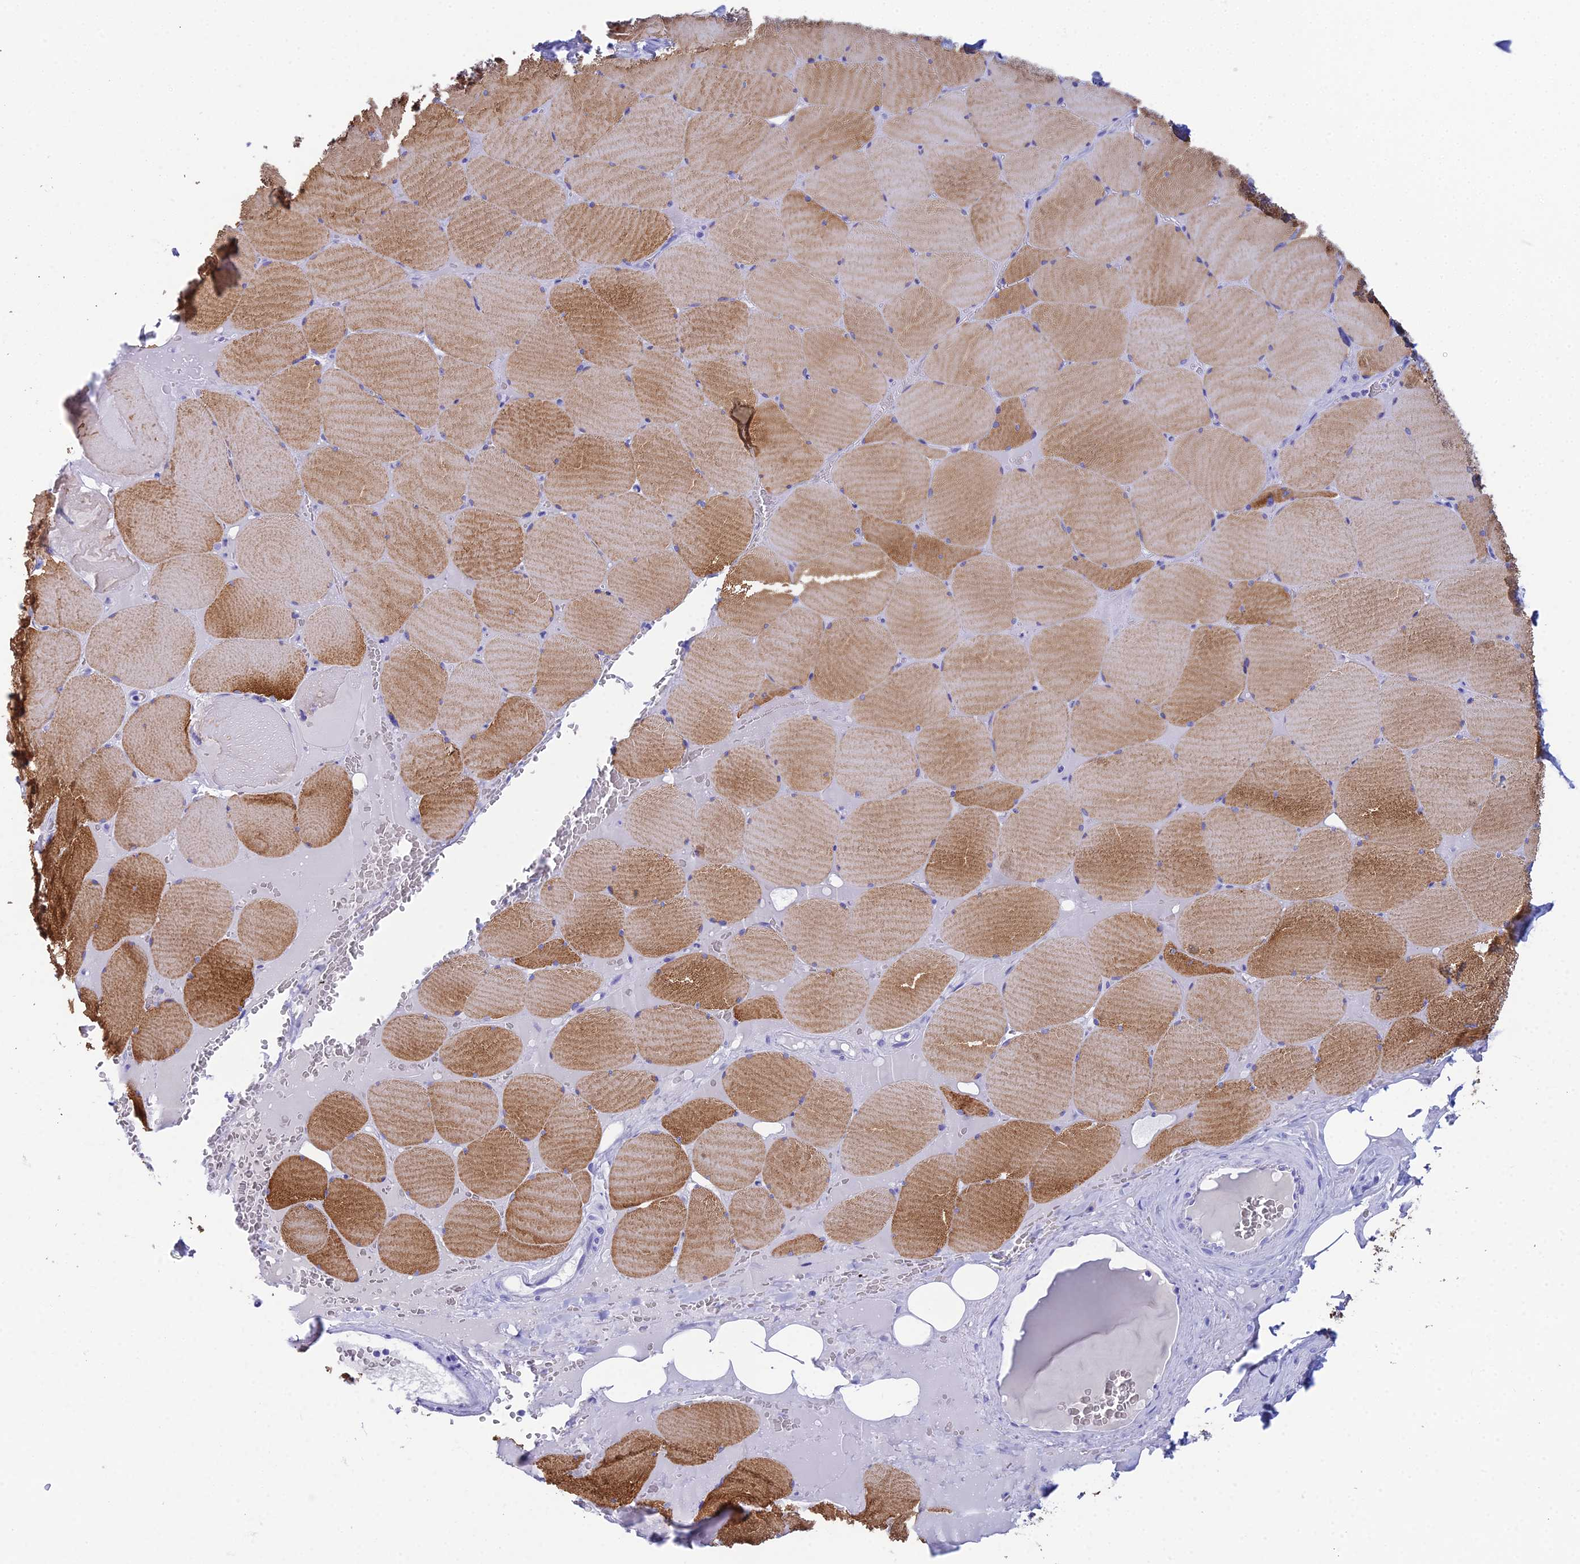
{"staining": {"intensity": "strong", "quantity": "25%-75%", "location": "cytoplasmic/membranous"}, "tissue": "skeletal muscle", "cell_type": "Myocytes", "image_type": "normal", "snomed": [{"axis": "morphology", "description": "Normal tissue, NOS"}, {"axis": "topography", "description": "Skeletal muscle"}, {"axis": "topography", "description": "Head-Neck"}], "caption": "Unremarkable skeletal muscle was stained to show a protein in brown. There is high levels of strong cytoplasmic/membranous positivity in approximately 25%-75% of myocytes.", "gene": "REG1A", "patient": {"sex": "male", "age": 66}}